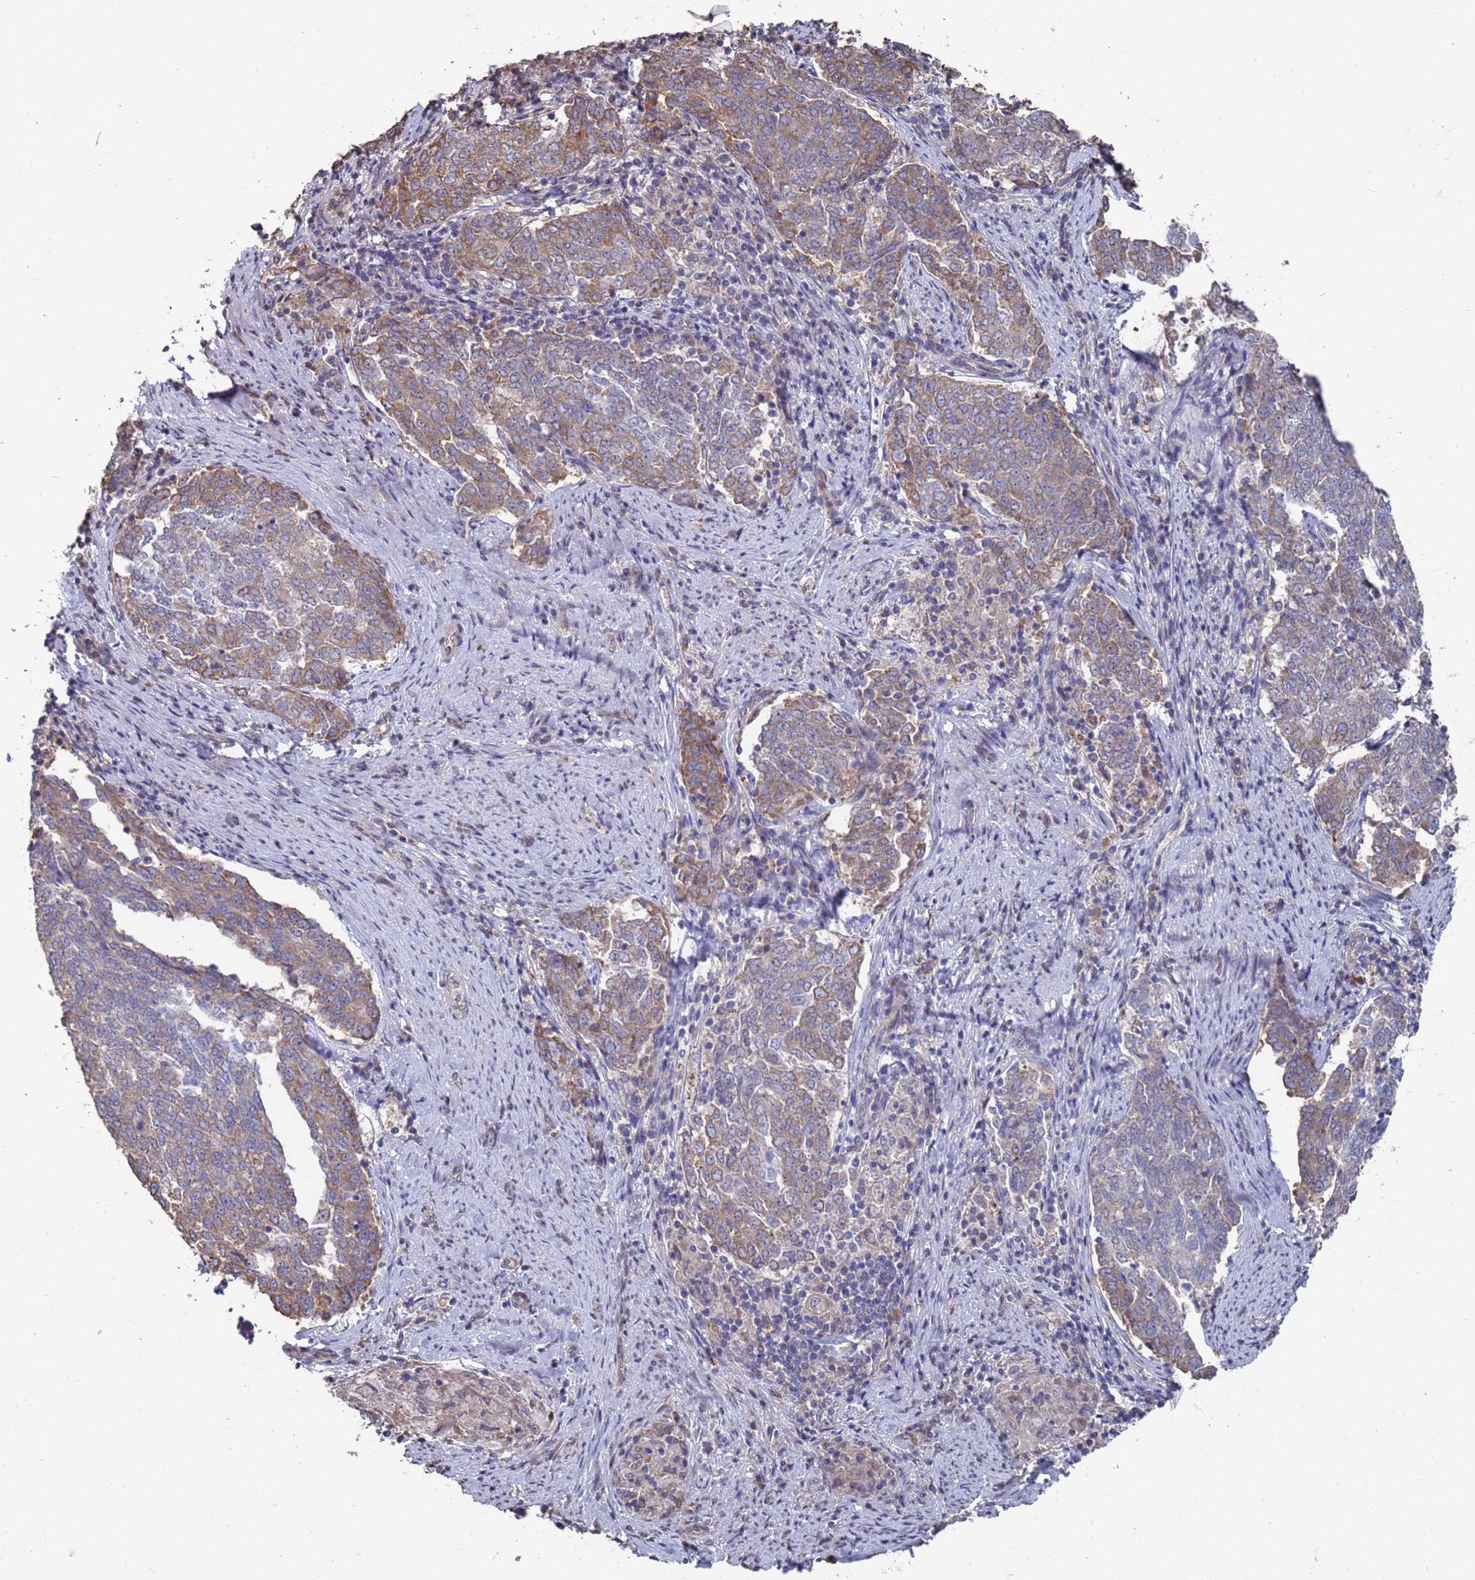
{"staining": {"intensity": "moderate", "quantity": ">75%", "location": "cytoplasmic/membranous"}, "tissue": "endometrial cancer", "cell_type": "Tumor cells", "image_type": "cancer", "snomed": [{"axis": "morphology", "description": "Adenocarcinoma, NOS"}, {"axis": "topography", "description": "Endometrium"}], "caption": "Immunohistochemical staining of human endometrial cancer reveals medium levels of moderate cytoplasmic/membranous protein positivity in approximately >75% of tumor cells.", "gene": "CFAP119", "patient": {"sex": "female", "age": 80}}